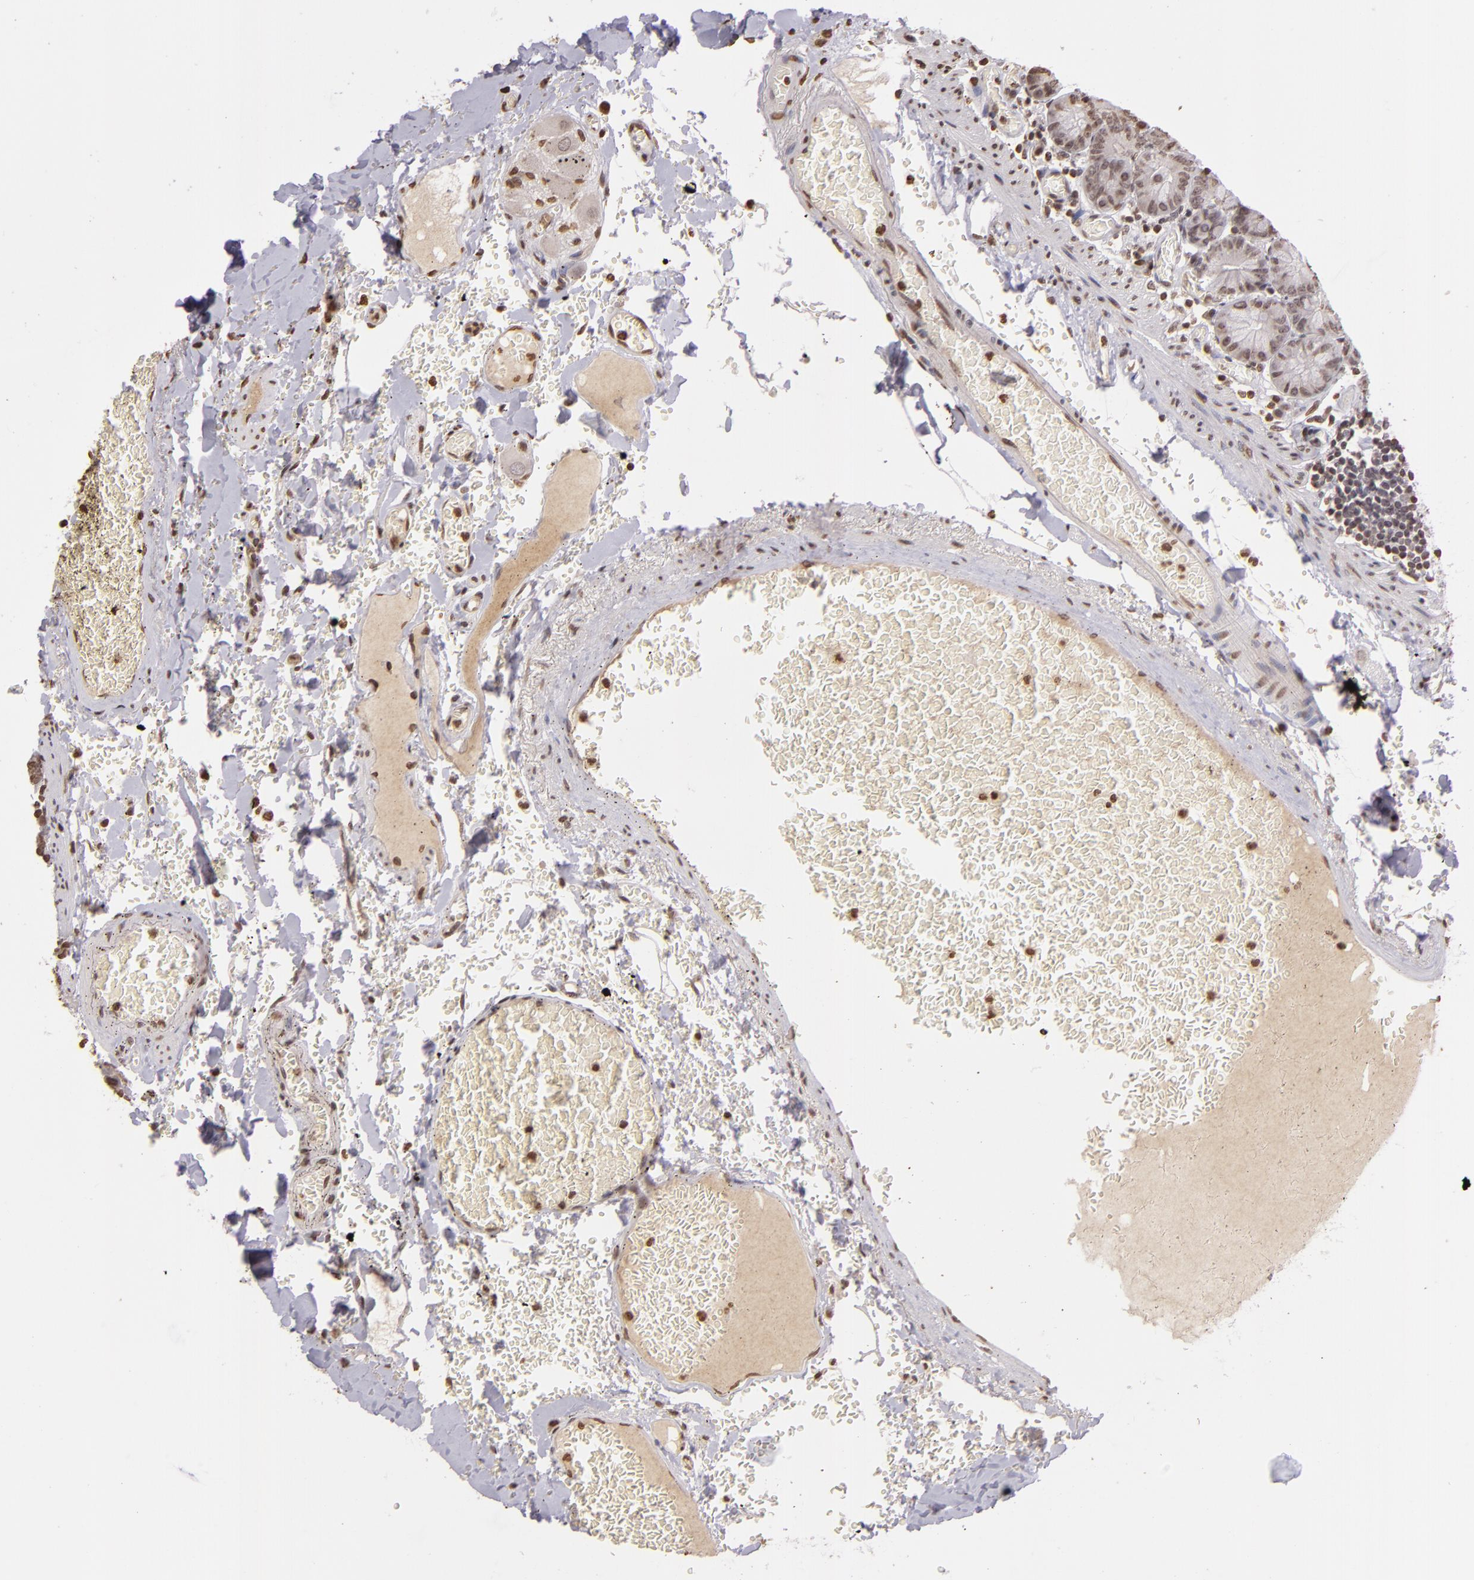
{"staining": {"intensity": "moderate", "quantity": "25%-75%", "location": "nuclear"}, "tissue": "small intestine", "cell_type": "Glandular cells", "image_type": "normal", "snomed": [{"axis": "morphology", "description": "Normal tissue, NOS"}, {"axis": "topography", "description": "Small intestine"}], "caption": "Protein staining exhibits moderate nuclear expression in about 25%-75% of glandular cells in normal small intestine. The staining was performed using DAB (3,3'-diaminobenzidine), with brown indicating positive protein expression. Nuclei are stained blue with hematoxylin.", "gene": "THRB", "patient": {"sex": "male", "age": 71}}